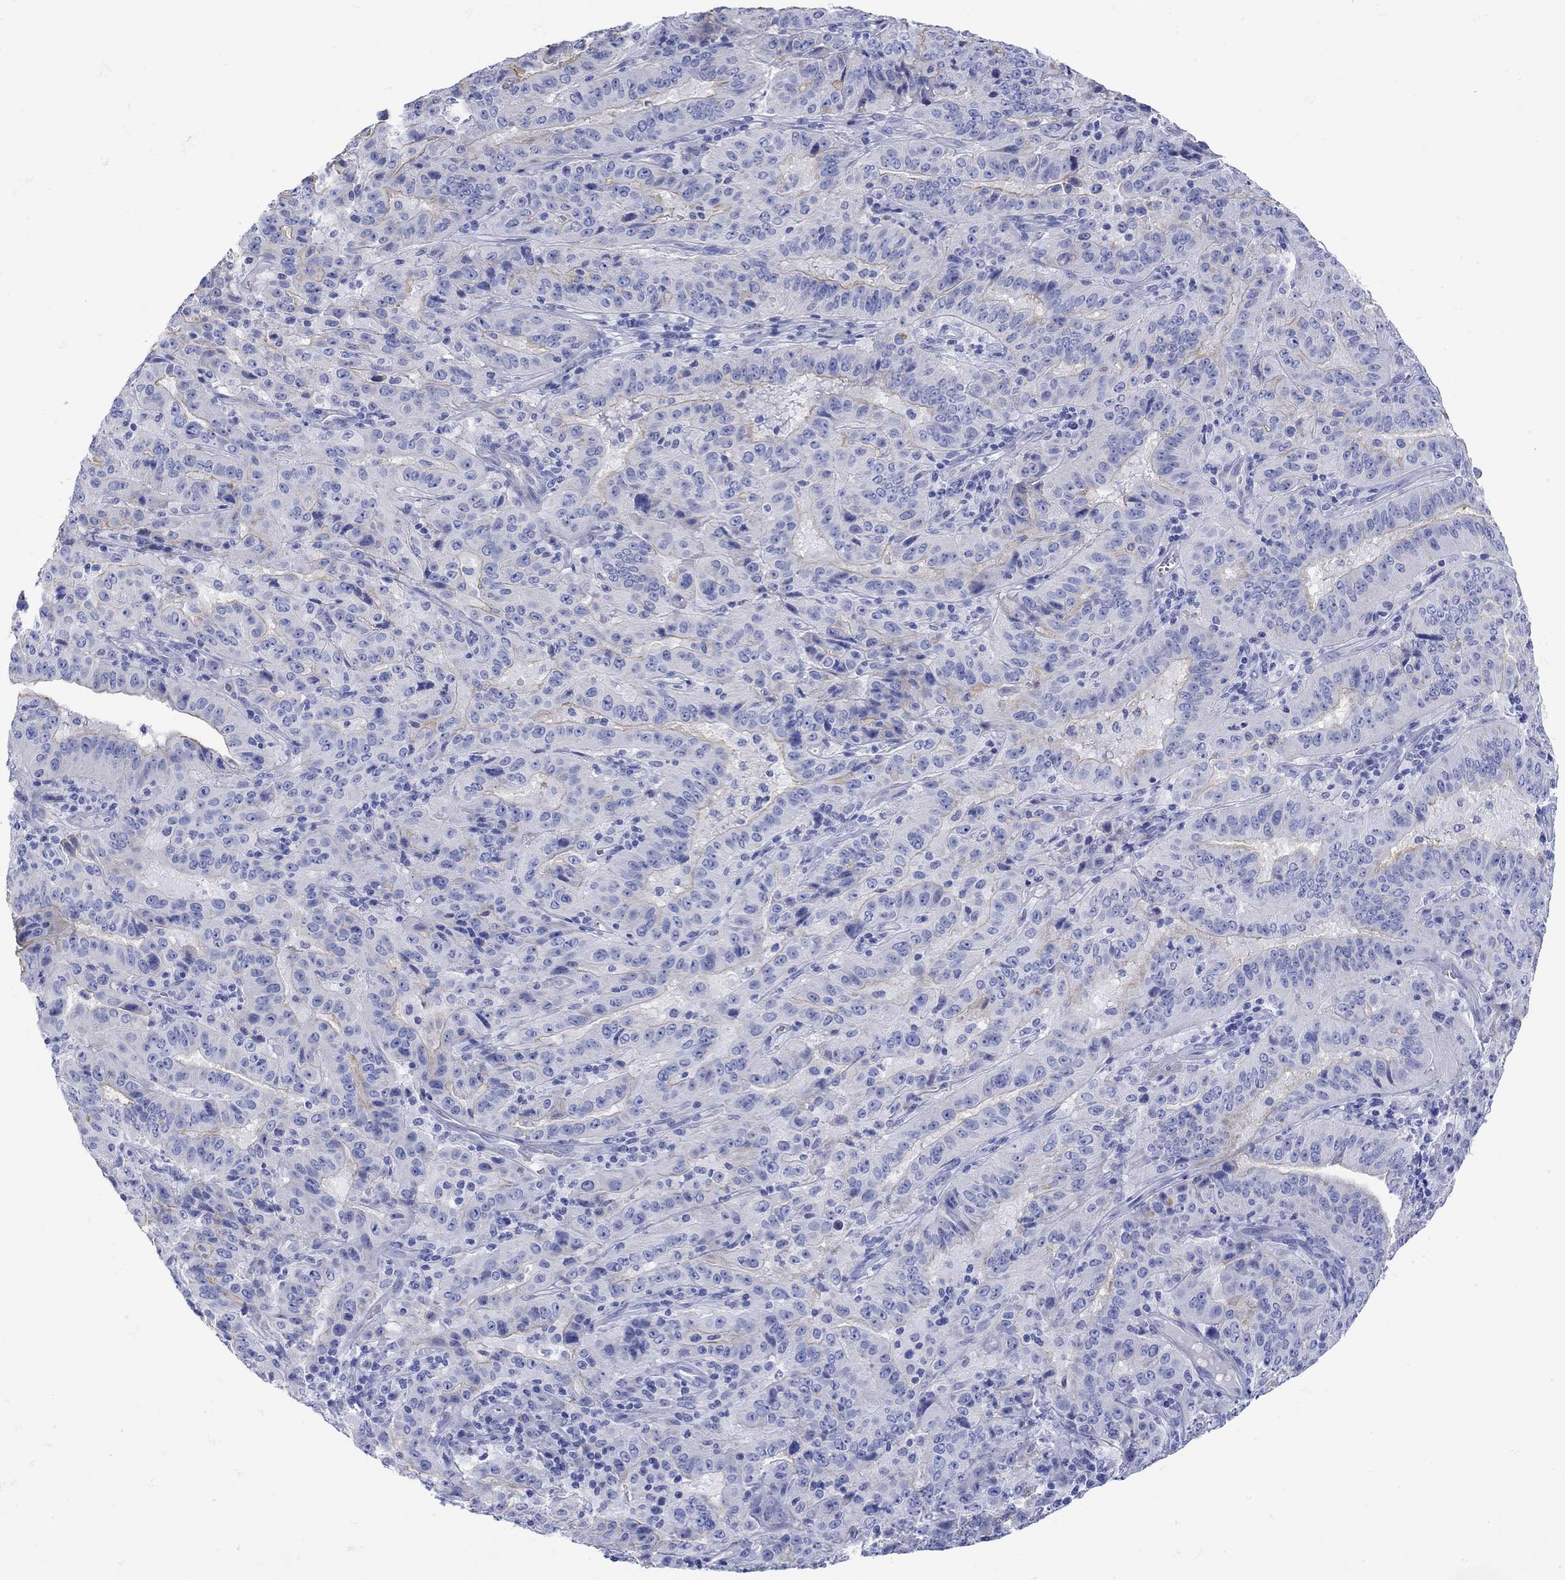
{"staining": {"intensity": "negative", "quantity": "none", "location": "none"}, "tissue": "pancreatic cancer", "cell_type": "Tumor cells", "image_type": "cancer", "snomed": [{"axis": "morphology", "description": "Adenocarcinoma, NOS"}, {"axis": "topography", "description": "Pancreas"}], "caption": "An immunohistochemistry micrograph of pancreatic cancer (adenocarcinoma) is shown. There is no staining in tumor cells of pancreatic cancer (adenocarcinoma).", "gene": "ANKMY1", "patient": {"sex": "male", "age": 63}}